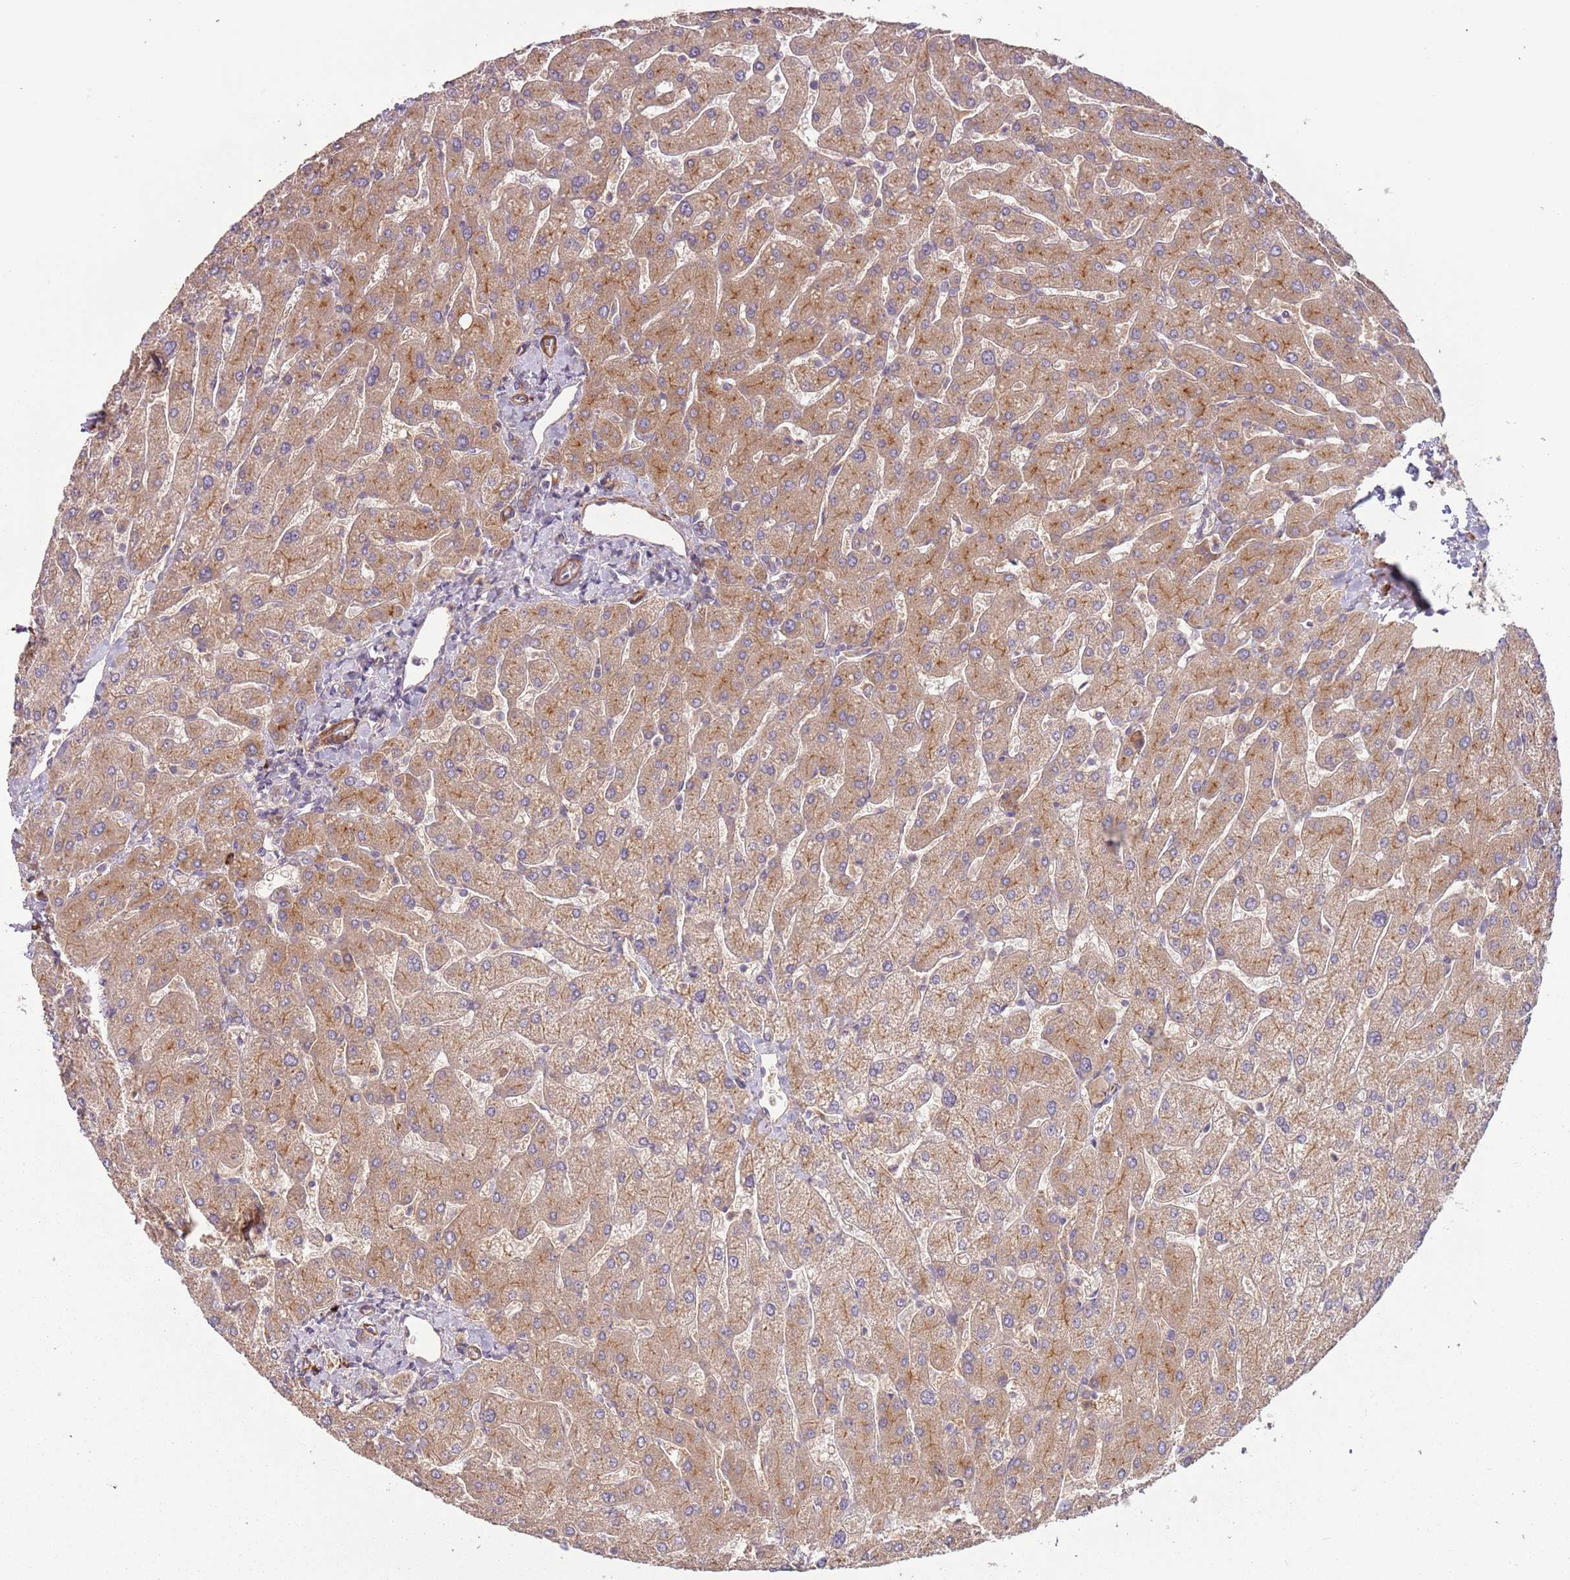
{"staining": {"intensity": "weak", "quantity": ">75%", "location": "cytoplasmic/membranous"}, "tissue": "liver", "cell_type": "Cholangiocytes", "image_type": "normal", "snomed": [{"axis": "morphology", "description": "Normal tissue, NOS"}, {"axis": "topography", "description": "Liver"}], "caption": "Immunohistochemical staining of unremarkable human liver displays >75% levels of weak cytoplasmic/membranous protein staining in about >75% of cholangiocytes. The staining was performed using DAB, with brown indicating positive protein expression. Nuclei are stained blue with hematoxylin.", "gene": "RNF128", "patient": {"sex": "male", "age": 55}}